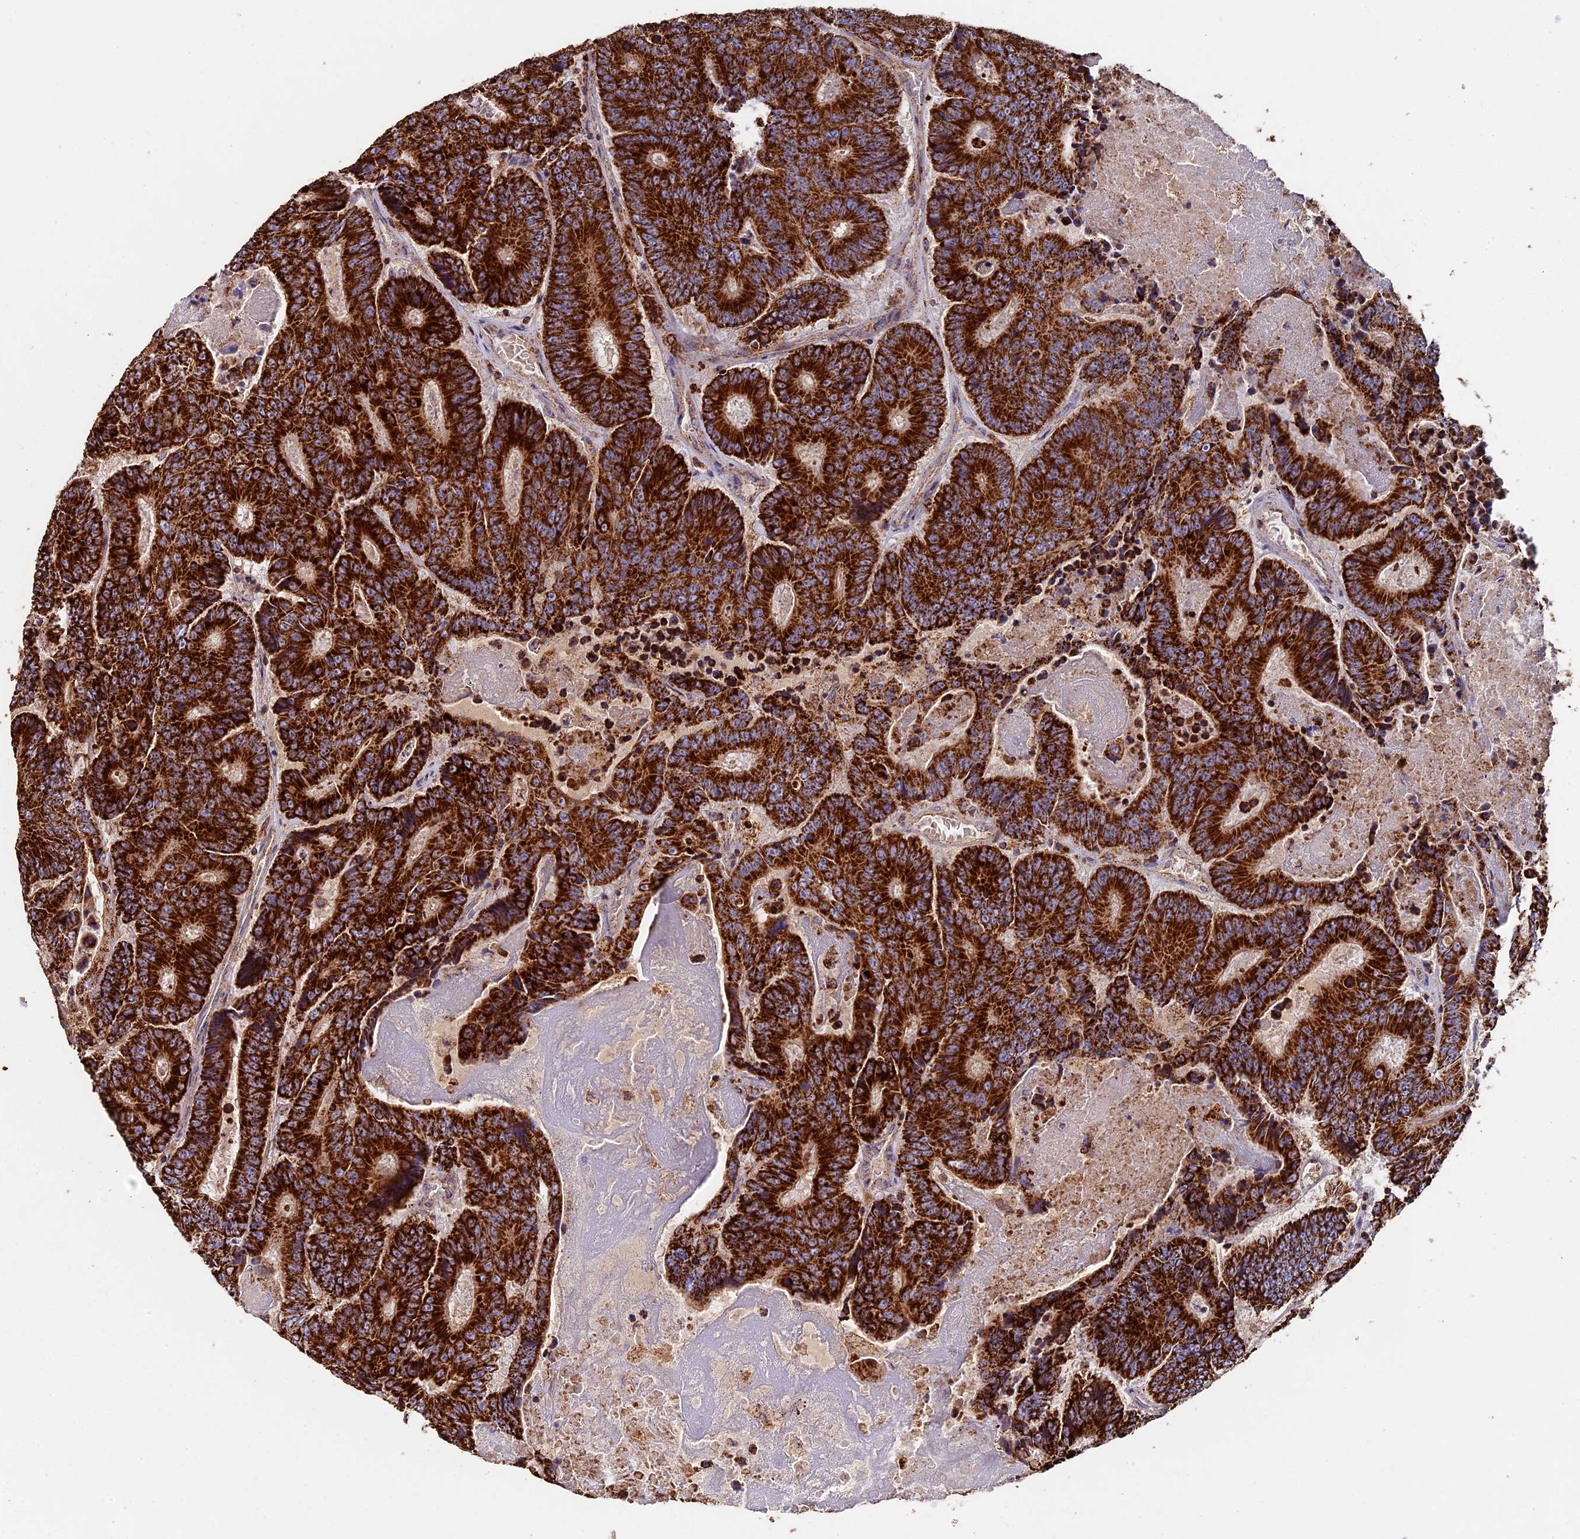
{"staining": {"intensity": "strong", "quantity": ">75%", "location": "cytoplasmic/membranous"}, "tissue": "colorectal cancer", "cell_type": "Tumor cells", "image_type": "cancer", "snomed": [{"axis": "morphology", "description": "Adenocarcinoma, NOS"}, {"axis": "topography", "description": "Colon"}], "caption": "The image displays a brown stain indicating the presence of a protein in the cytoplasmic/membranous of tumor cells in colorectal cancer.", "gene": "ADAT1", "patient": {"sex": "male", "age": 83}}